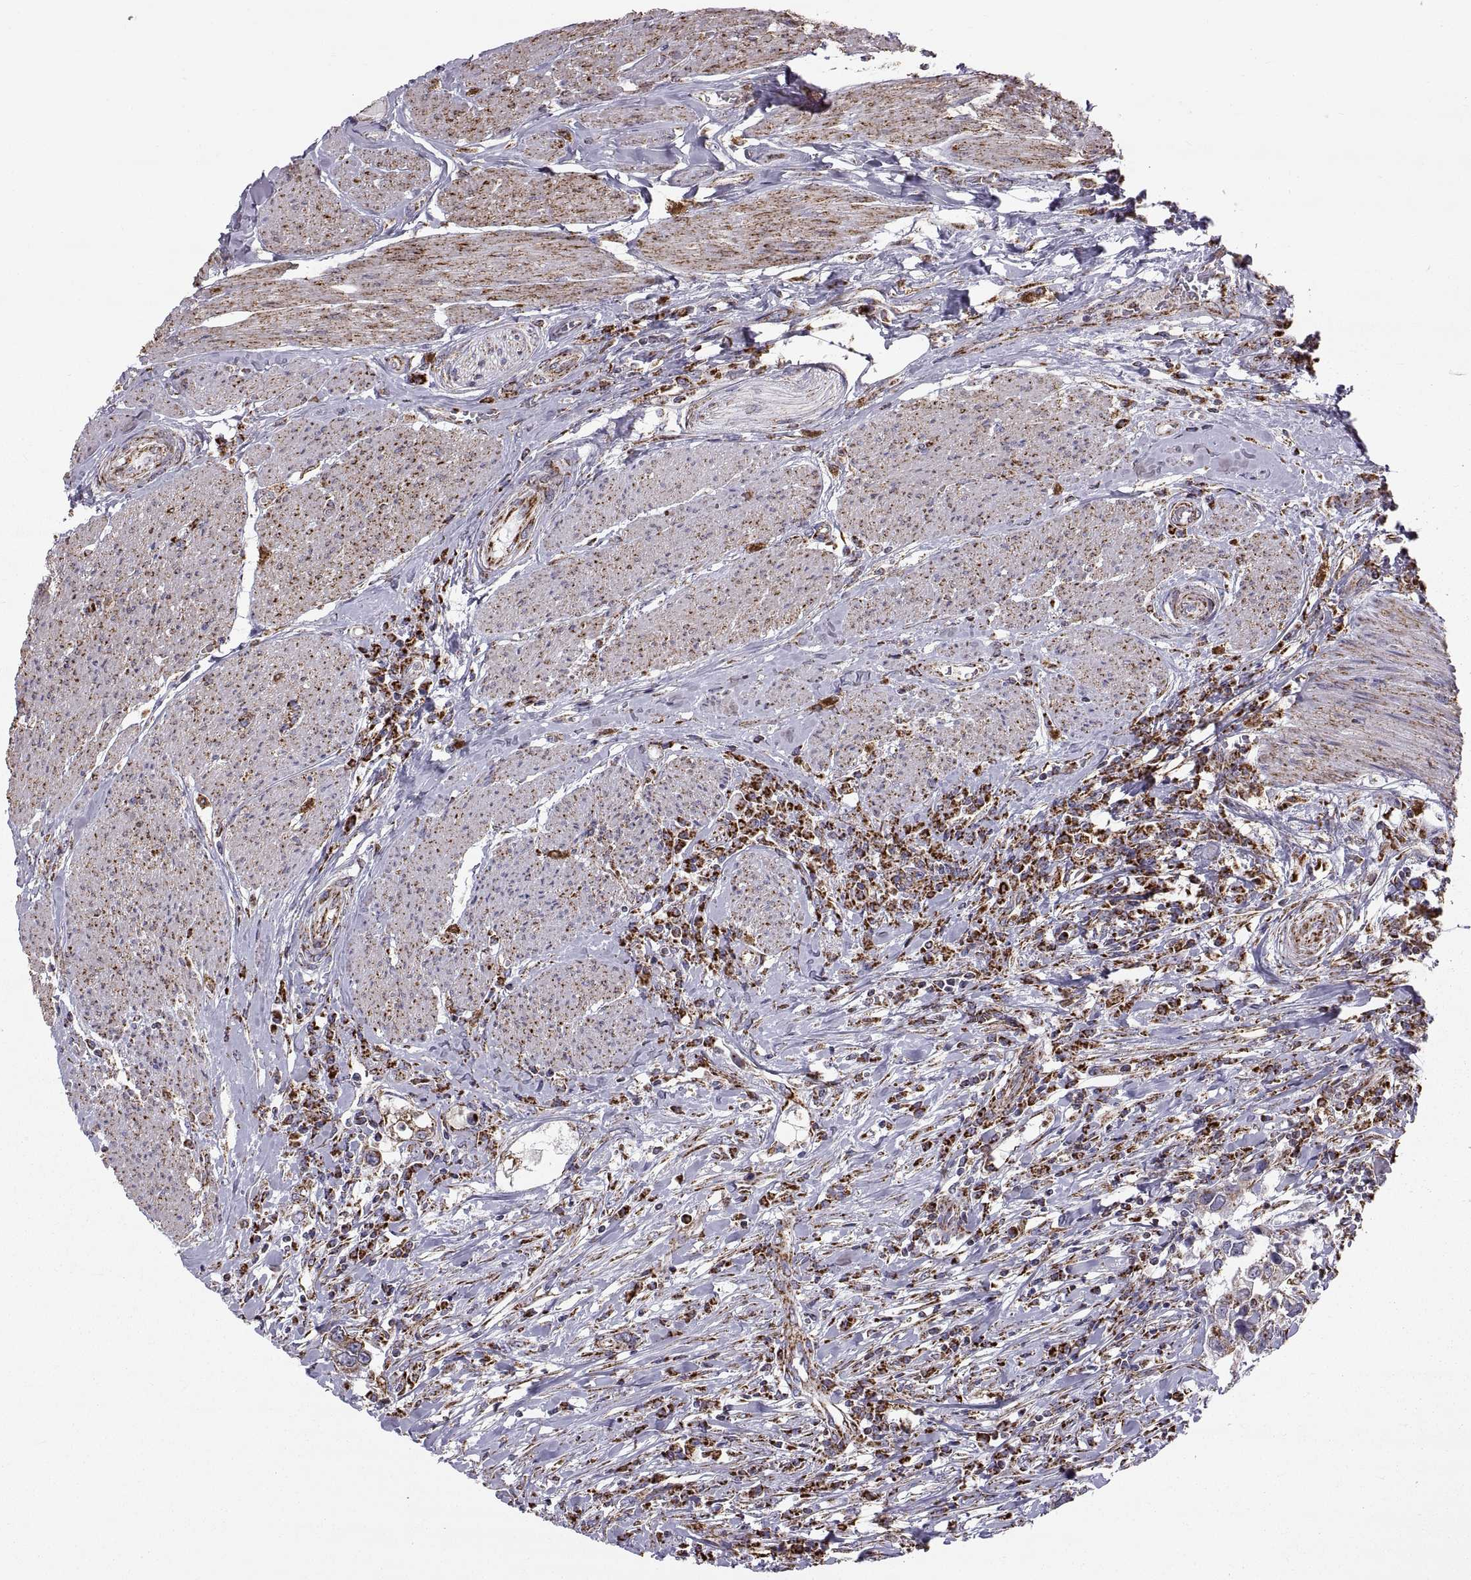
{"staining": {"intensity": "strong", "quantity": ">75%", "location": "cytoplasmic/membranous"}, "tissue": "urothelial cancer", "cell_type": "Tumor cells", "image_type": "cancer", "snomed": [{"axis": "morphology", "description": "Urothelial carcinoma, NOS"}, {"axis": "morphology", "description": "Urothelial carcinoma, High grade"}, {"axis": "topography", "description": "Urinary bladder"}], "caption": "Human urothelial cancer stained for a protein (brown) displays strong cytoplasmic/membranous positive expression in approximately >75% of tumor cells.", "gene": "ARSD", "patient": {"sex": "male", "age": 63}}